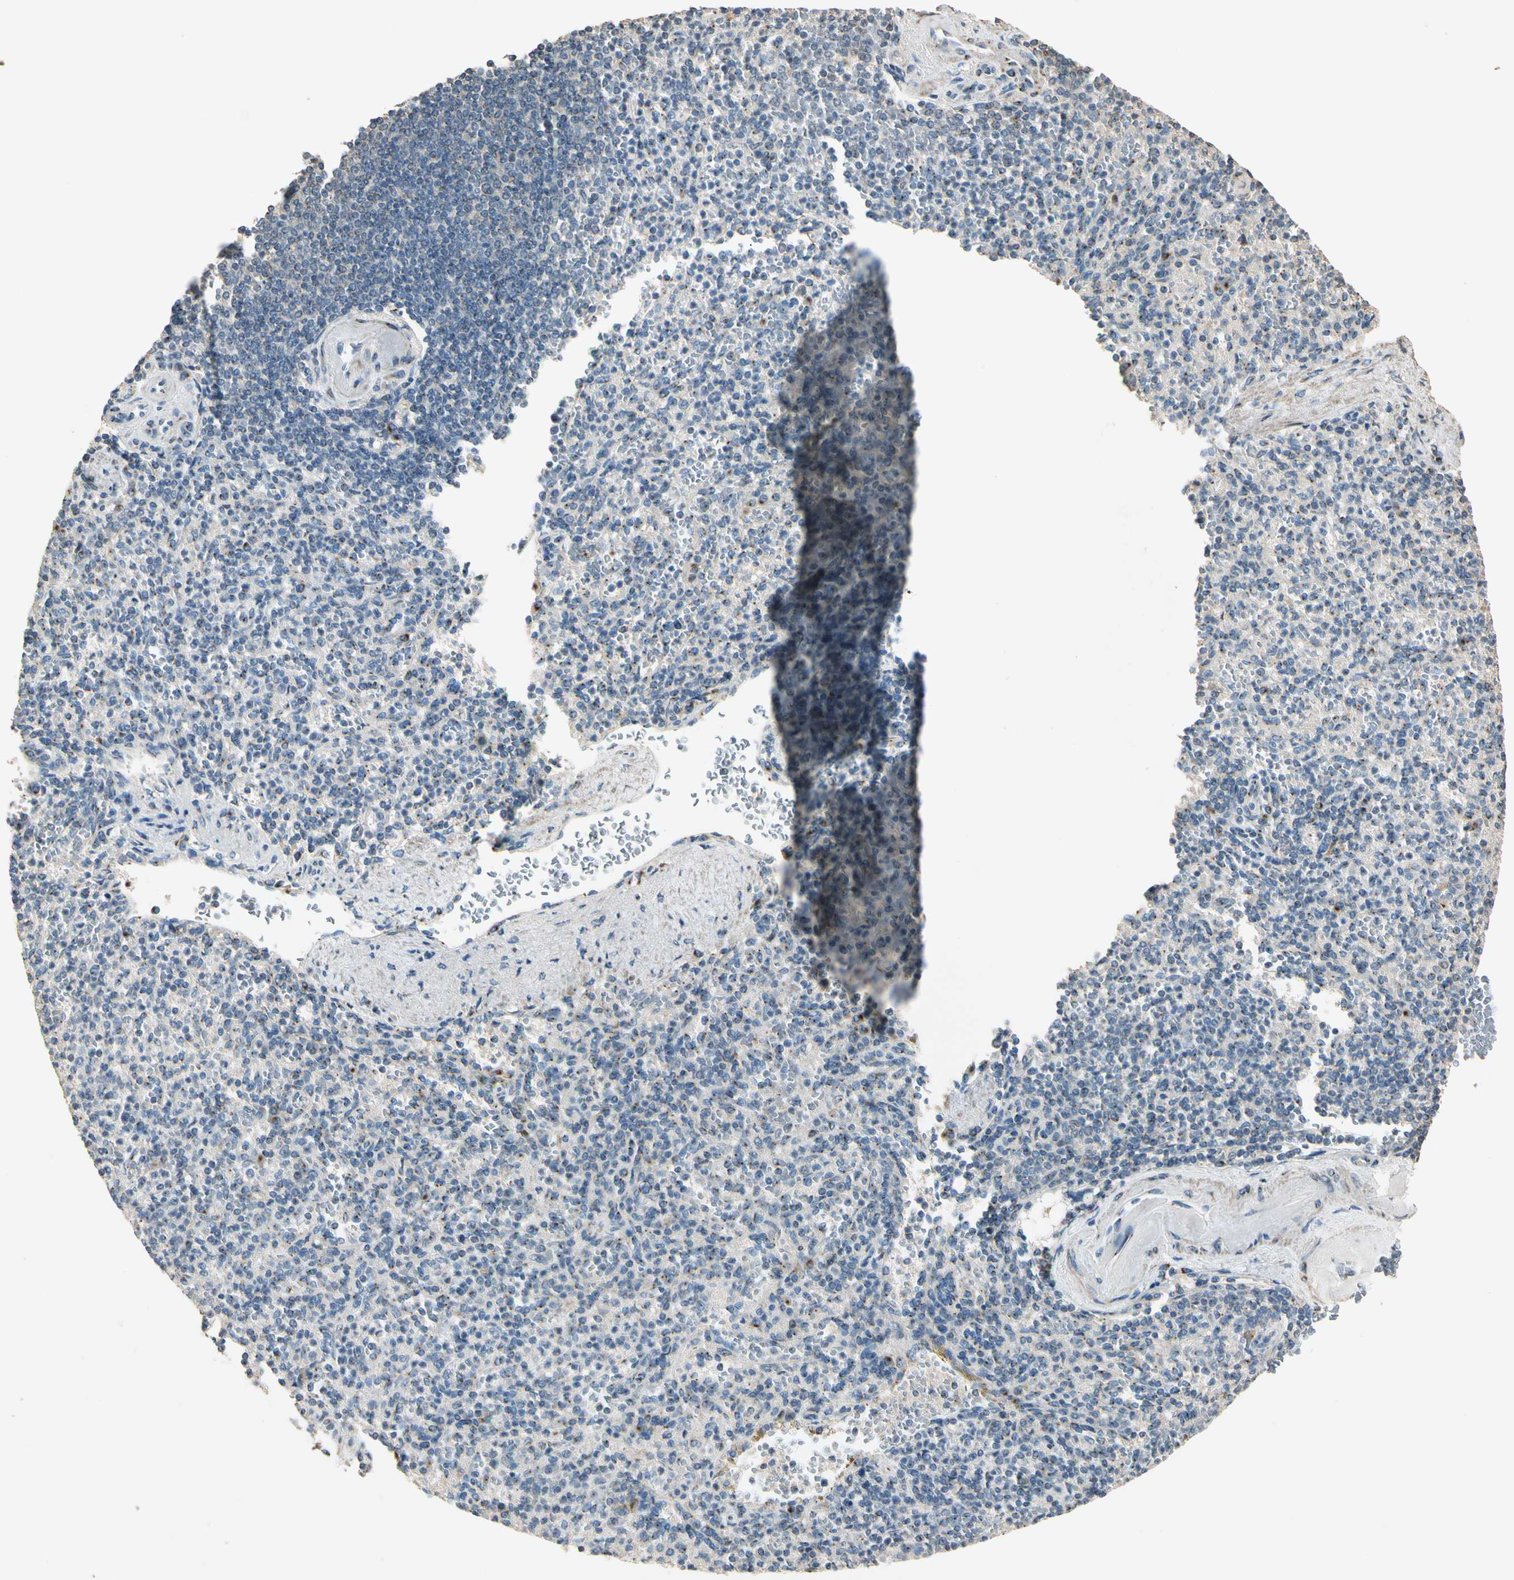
{"staining": {"intensity": "moderate", "quantity": "25%-75%", "location": "cytoplasmic/membranous"}, "tissue": "spleen", "cell_type": "Cells in red pulp", "image_type": "normal", "snomed": [{"axis": "morphology", "description": "Normal tissue, NOS"}, {"axis": "topography", "description": "Spleen"}], "caption": "This image displays IHC staining of benign human spleen, with medium moderate cytoplasmic/membranous expression in about 25%-75% of cells in red pulp.", "gene": "AKAP9", "patient": {"sex": "female", "age": 74}}